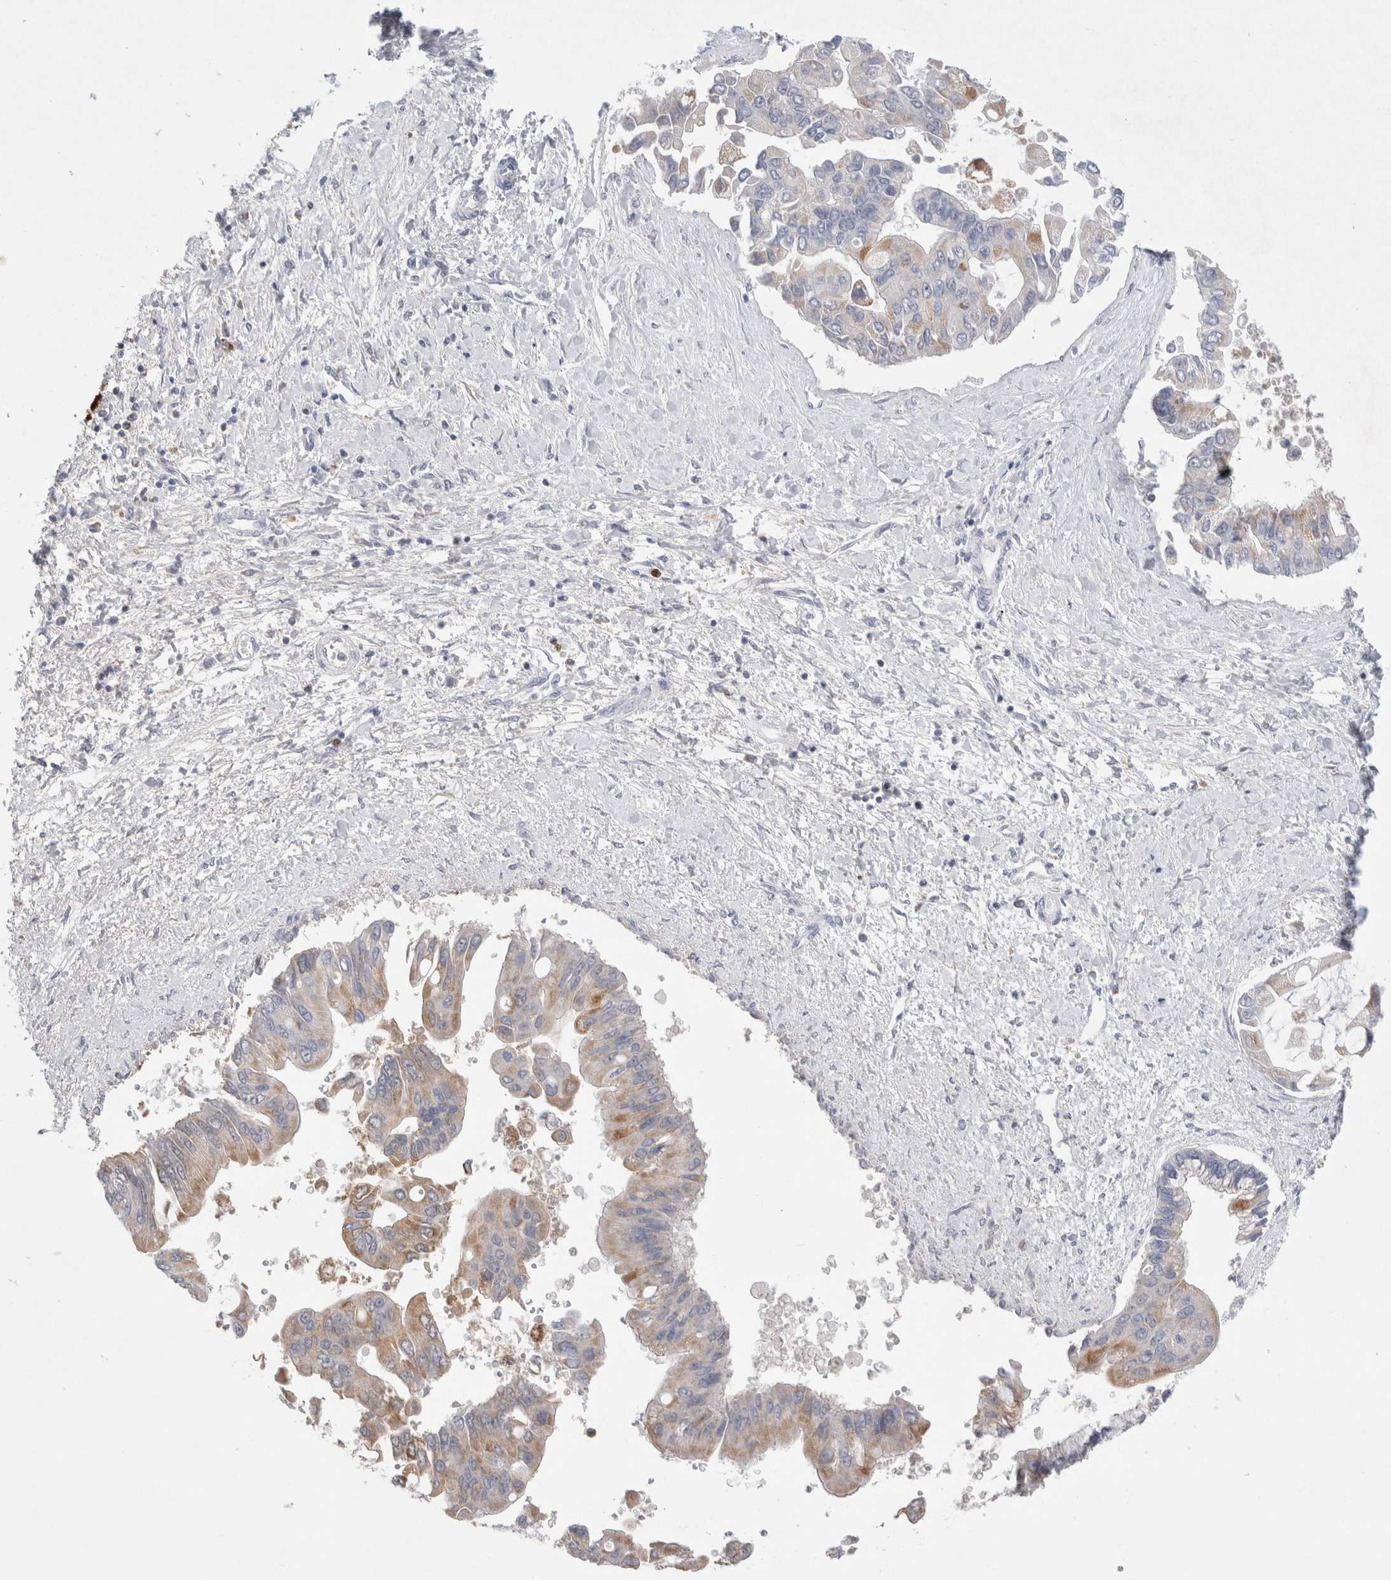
{"staining": {"intensity": "moderate", "quantity": "<25%", "location": "cytoplasmic/membranous"}, "tissue": "liver cancer", "cell_type": "Tumor cells", "image_type": "cancer", "snomed": [{"axis": "morphology", "description": "Cholangiocarcinoma"}, {"axis": "topography", "description": "Liver"}], "caption": "IHC histopathology image of neoplastic tissue: liver cholangiocarcinoma stained using IHC exhibits low levels of moderate protein expression localized specifically in the cytoplasmic/membranous of tumor cells, appearing as a cytoplasmic/membranous brown color.", "gene": "AGMAT", "patient": {"sex": "male", "age": 50}}